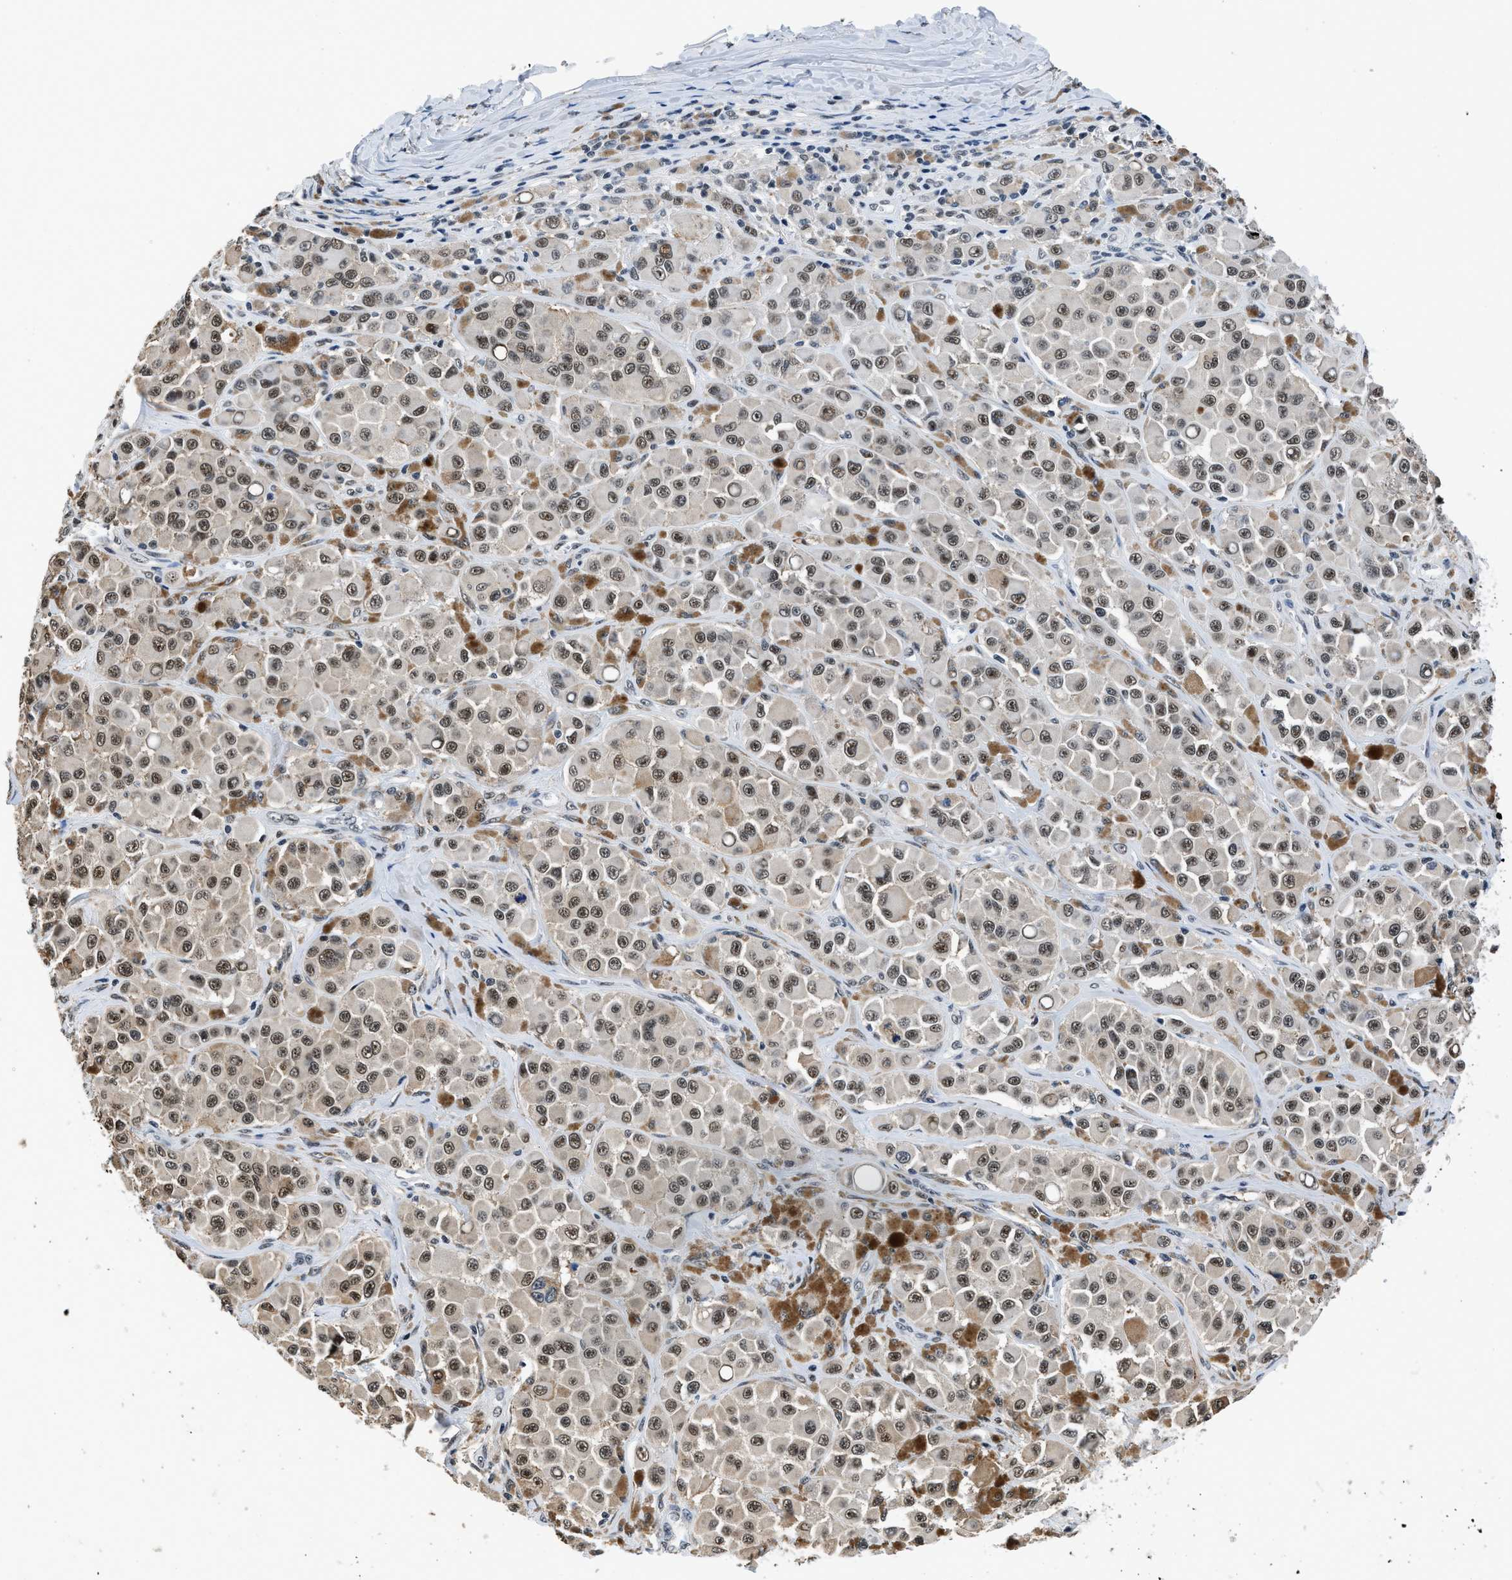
{"staining": {"intensity": "strong", "quantity": ">75%", "location": "nuclear"}, "tissue": "melanoma", "cell_type": "Tumor cells", "image_type": "cancer", "snomed": [{"axis": "morphology", "description": "Malignant melanoma, NOS"}, {"axis": "topography", "description": "Skin"}], "caption": "Strong nuclear protein positivity is identified in approximately >75% of tumor cells in malignant melanoma. (DAB IHC, brown staining for protein, blue staining for nuclei).", "gene": "HNRNPH2", "patient": {"sex": "male", "age": 84}}